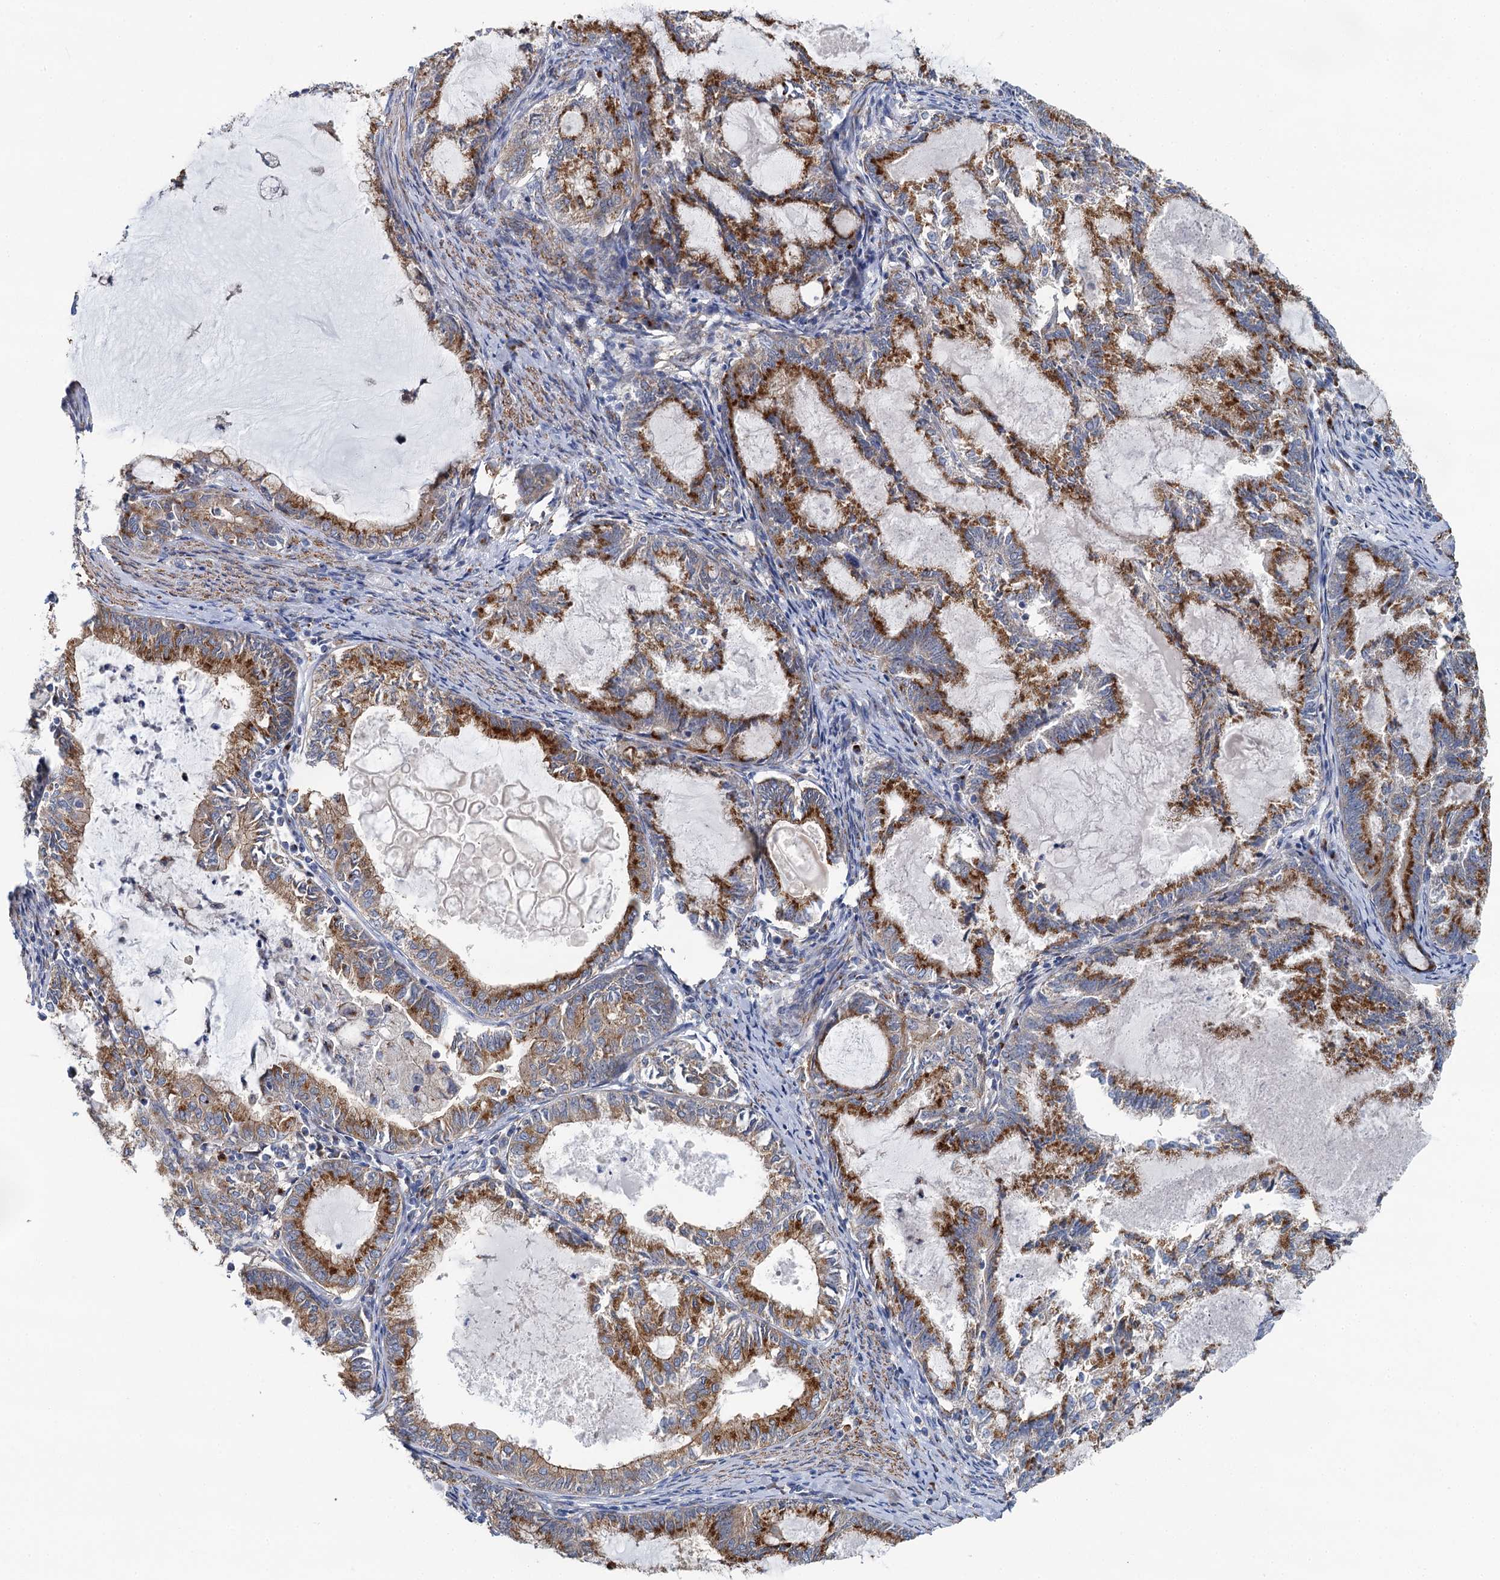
{"staining": {"intensity": "moderate", "quantity": ">75%", "location": "cytoplasmic/membranous"}, "tissue": "endometrial cancer", "cell_type": "Tumor cells", "image_type": "cancer", "snomed": [{"axis": "morphology", "description": "Adenocarcinoma, NOS"}, {"axis": "topography", "description": "Endometrium"}], "caption": "A brown stain shows moderate cytoplasmic/membranous staining of a protein in human endometrial cancer tumor cells.", "gene": "BET1L", "patient": {"sex": "female", "age": 86}}